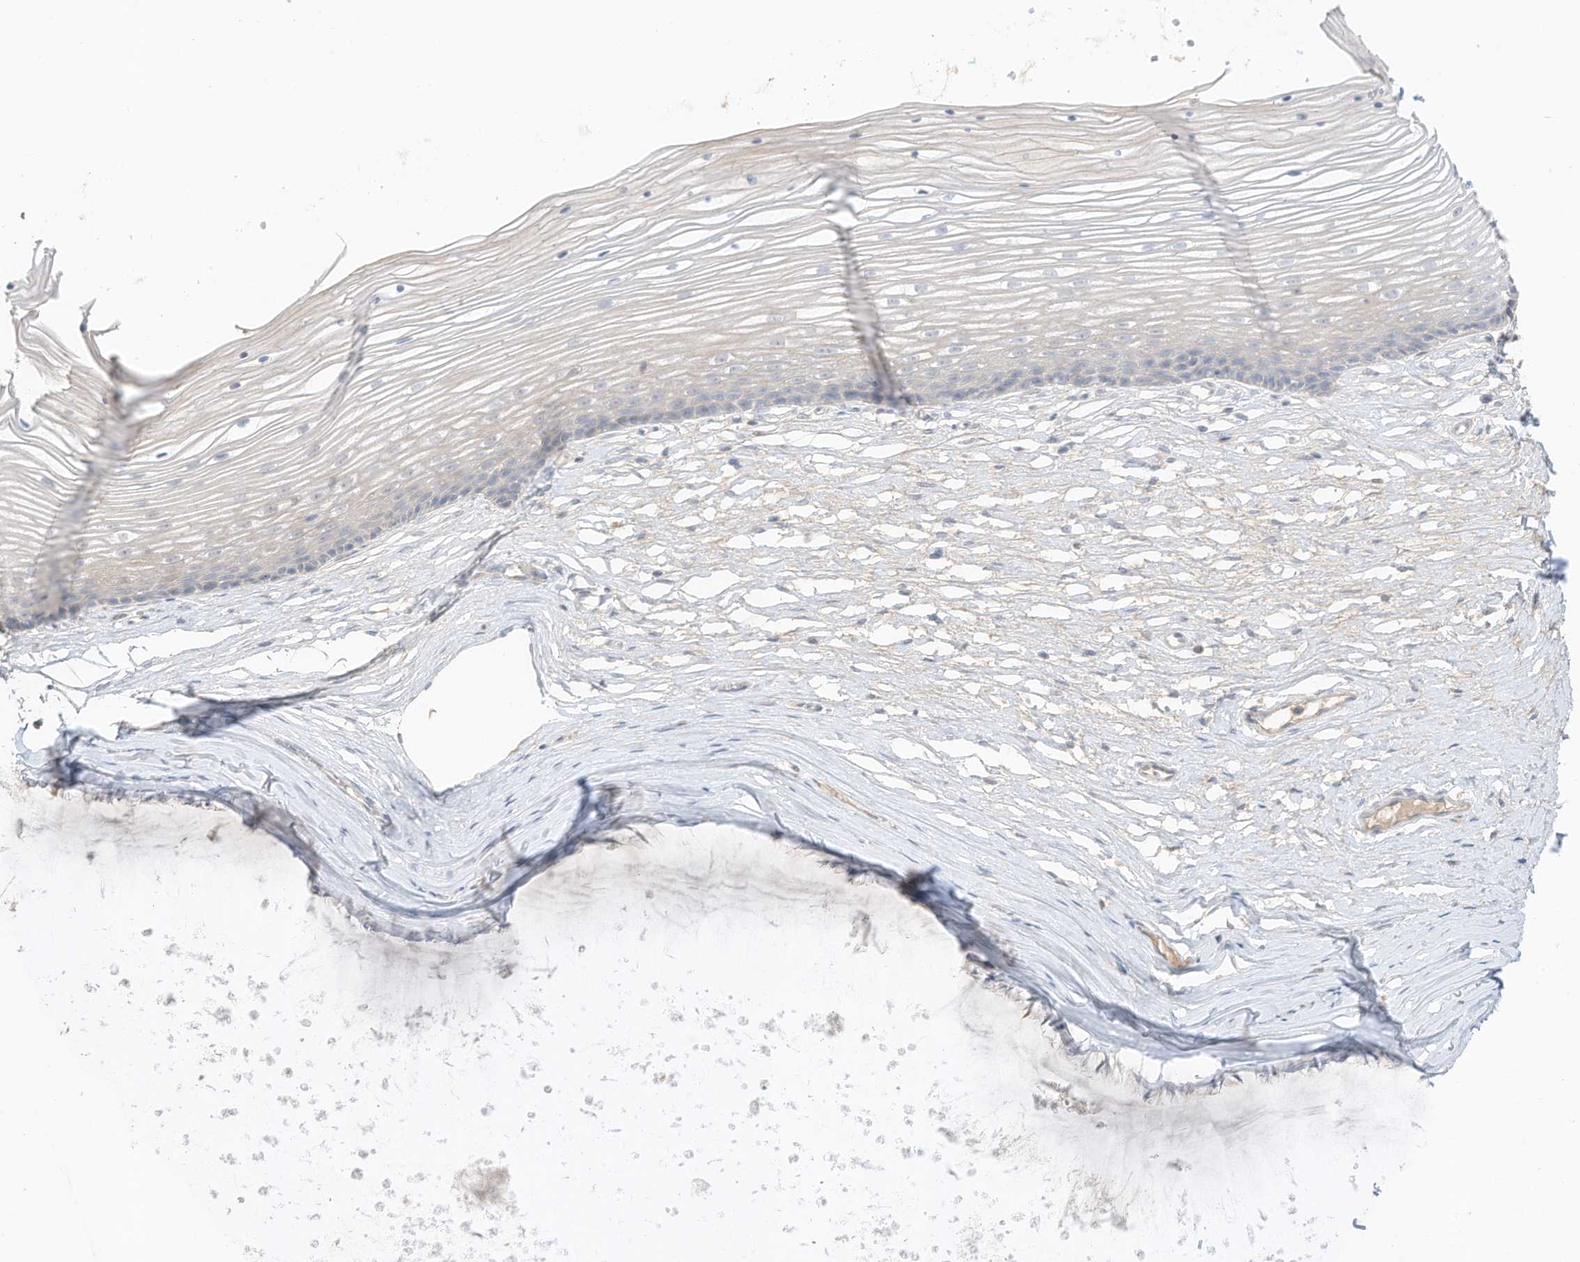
{"staining": {"intensity": "negative", "quantity": "none", "location": "none"}, "tissue": "vagina", "cell_type": "Squamous epithelial cells", "image_type": "normal", "snomed": [{"axis": "morphology", "description": "Normal tissue, NOS"}, {"axis": "topography", "description": "Vagina"}, {"axis": "topography", "description": "Cervix"}], "caption": "This is an IHC histopathology image of benign human vagina. There is no staining in squamous epithelial cells.", "gene": "ZBTB41", "patient": {"sex": "female", "age": 40}}